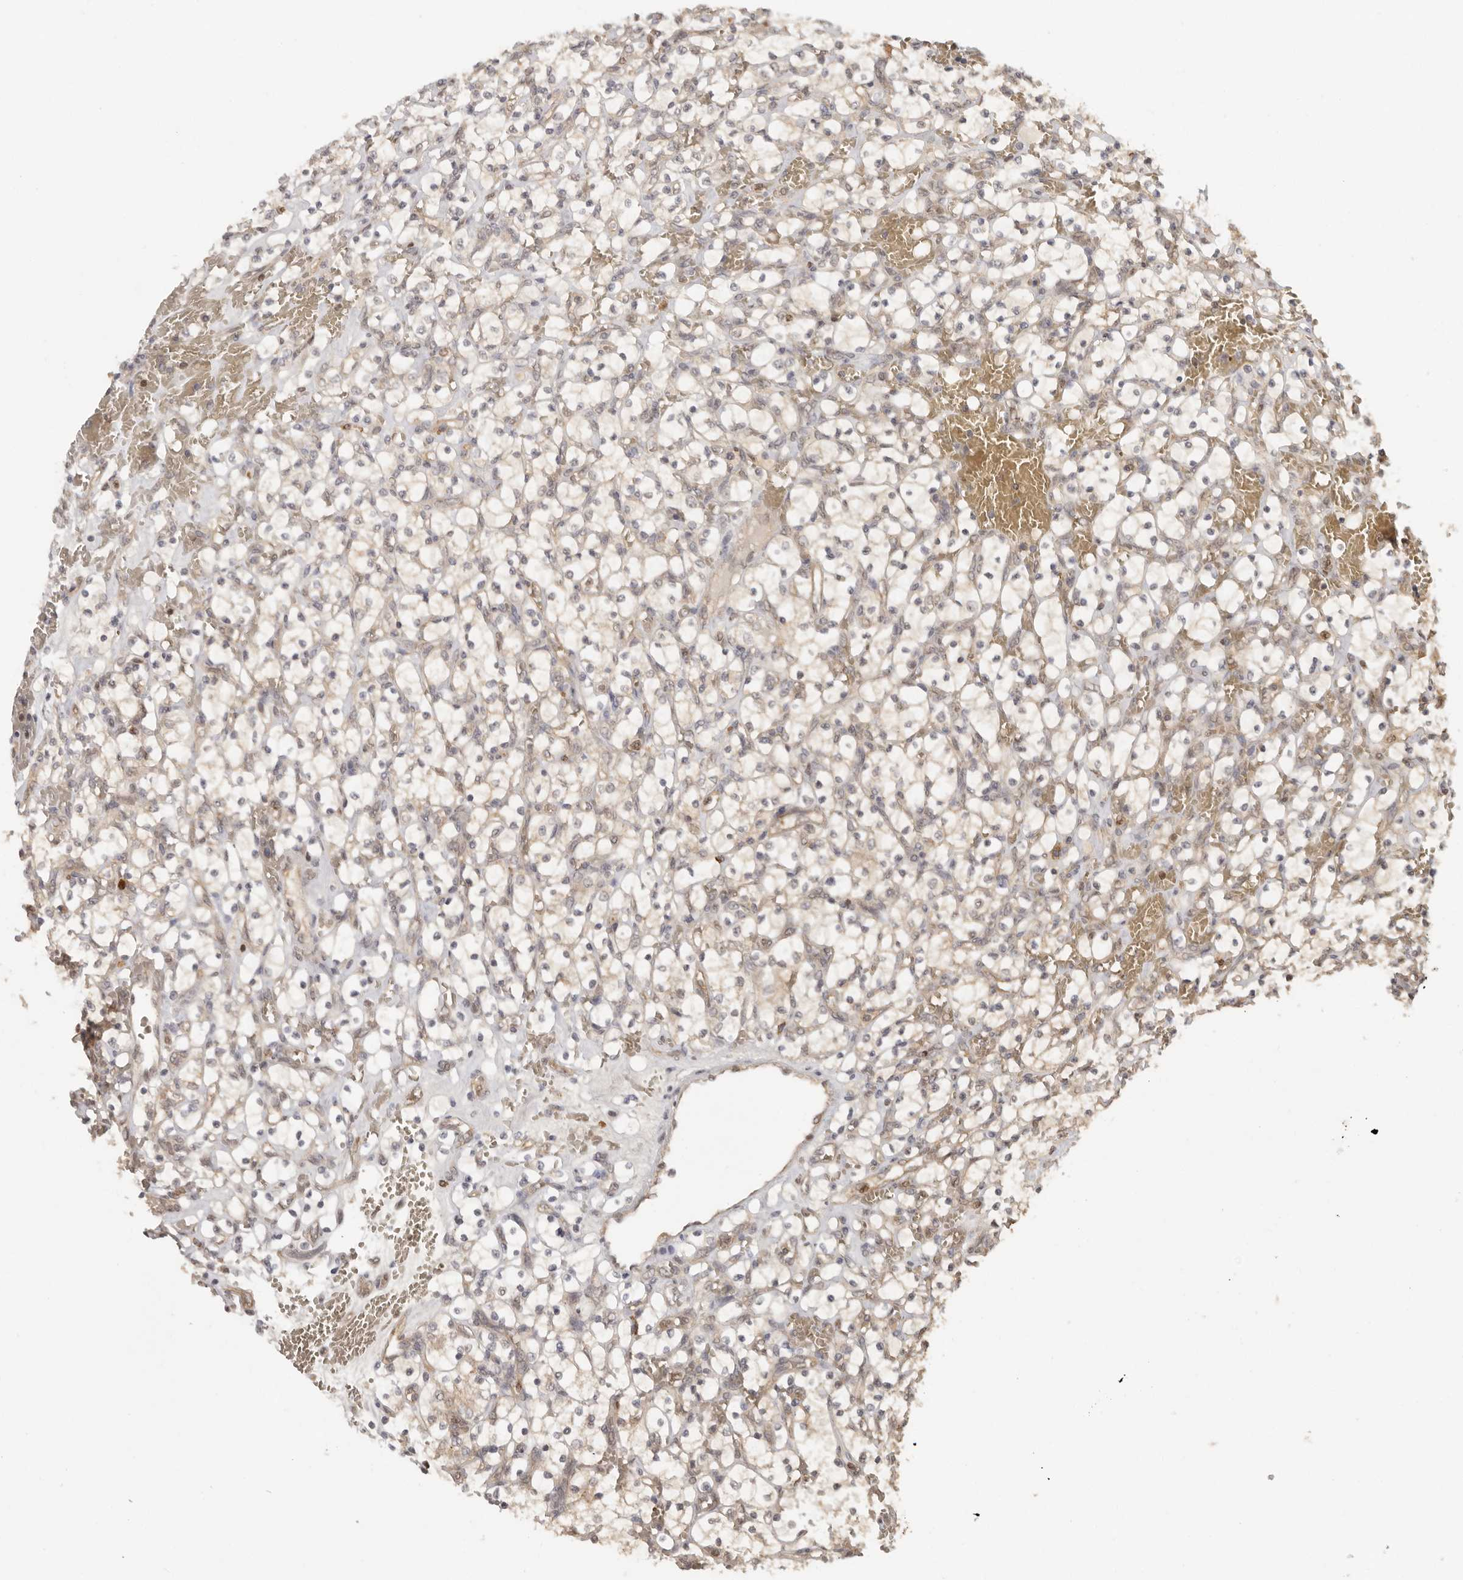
{"staining": {"intensity": "negative", "quantity": "none", "location": "none"}, "tissue": "renal cancer", "cell_type": "Tumor cells", "image_type": "cancer", "snomed": [{"axis": "morphology", "description": "Adenocarcinoma, NOS"}, {"axis": "topography", "description": "Kidney"}], "caption": "An immunohistochemistry histopathology image of renal adenocarcinoma is shown. There is no staining in tumor cells of renal adenocarcinoma.", "gene": "PSMA5", "patient": {"sex": "female", "age": 69}}